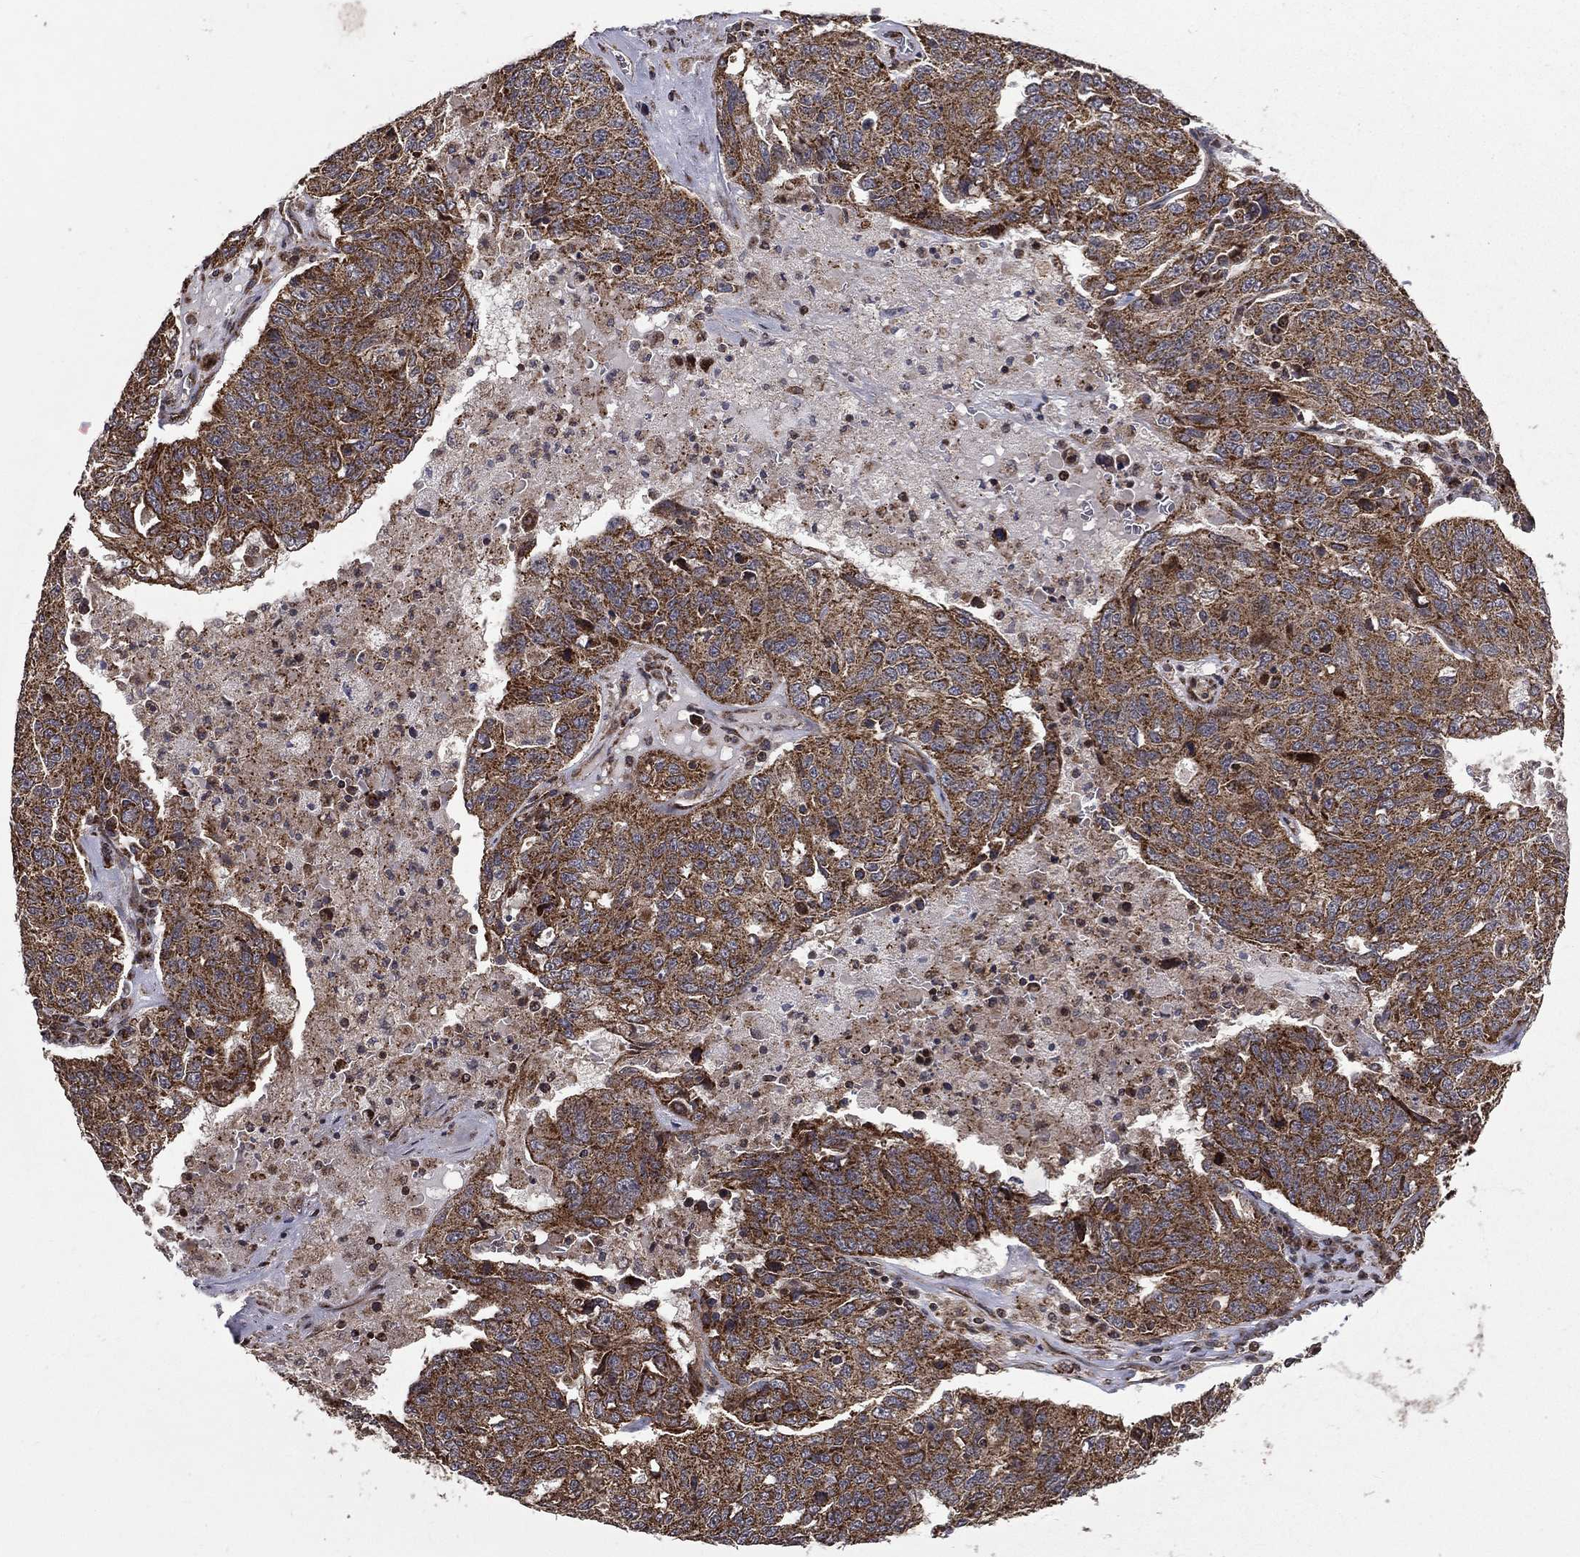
{"staining": {"intensity": "strong", "quantity": ">75%", "location": "cytoplasmic/membranous"}, "tissue": "ovarian cancer", "cell_type": "Tumor cells", "image_type": "cancer", "snomed": [{"axis": "morphology", "description": "Cystadenocarcinoma, serous, NOS"}, {"axis": "topography", "description": "Ovary"}], "caption": "Protein expression analysis of ovarian serous cystadenocarcinoma reveals strong cytoplasmic/membranous expression in approximately >75% of tumor cells.", "gene": "GIMAP6", "patient": {"sex": "female", "age": 71}}